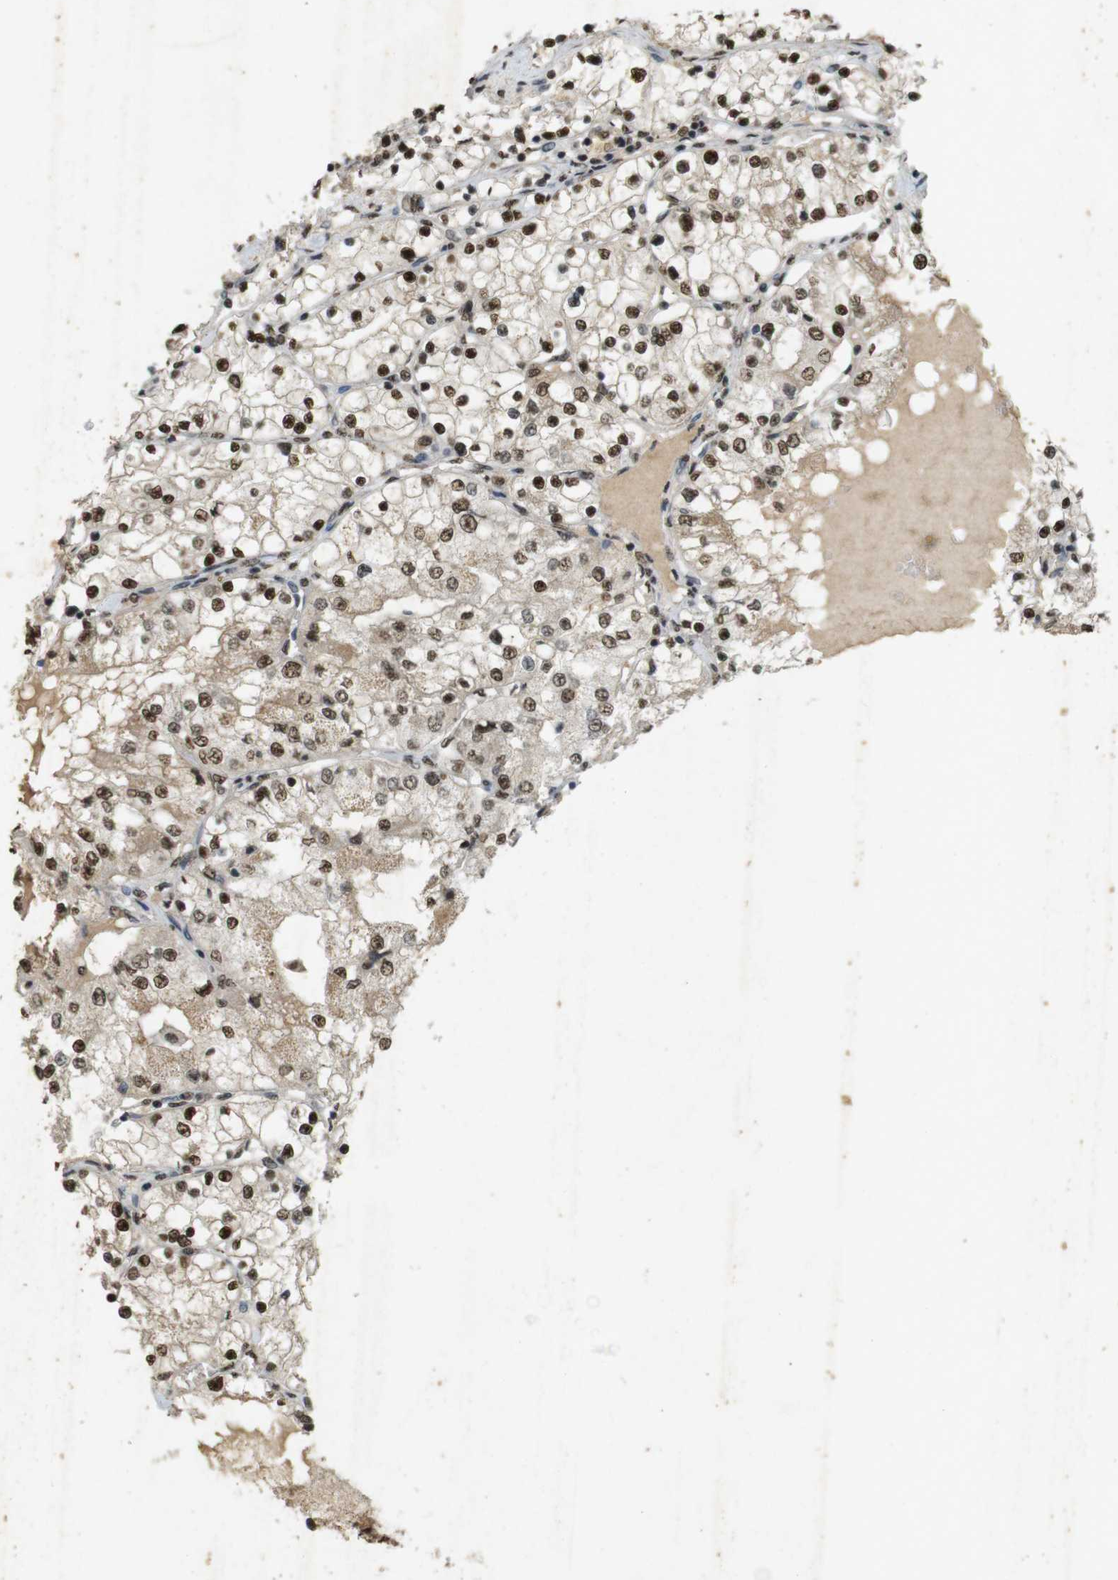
{"staining": {"intensity": "strong", "quantity": ">75%", "location": "nuclear"}, "tissue": "renal cancer", "cell_type": "Tumor cells", "image_type": "cancer", "snomed": [{"axis": "morphology", "description": "Adenocarcinoma, NOS"}, {"axis": "topography", "description": "Kidney"}], "caption": "Immunohistochemical staining of renal cancer exhibits strong nuclear protein expression in about >75% of tumor cells.", "gene": "GATA4", "patient": {"sex": "male", "age": 68}}